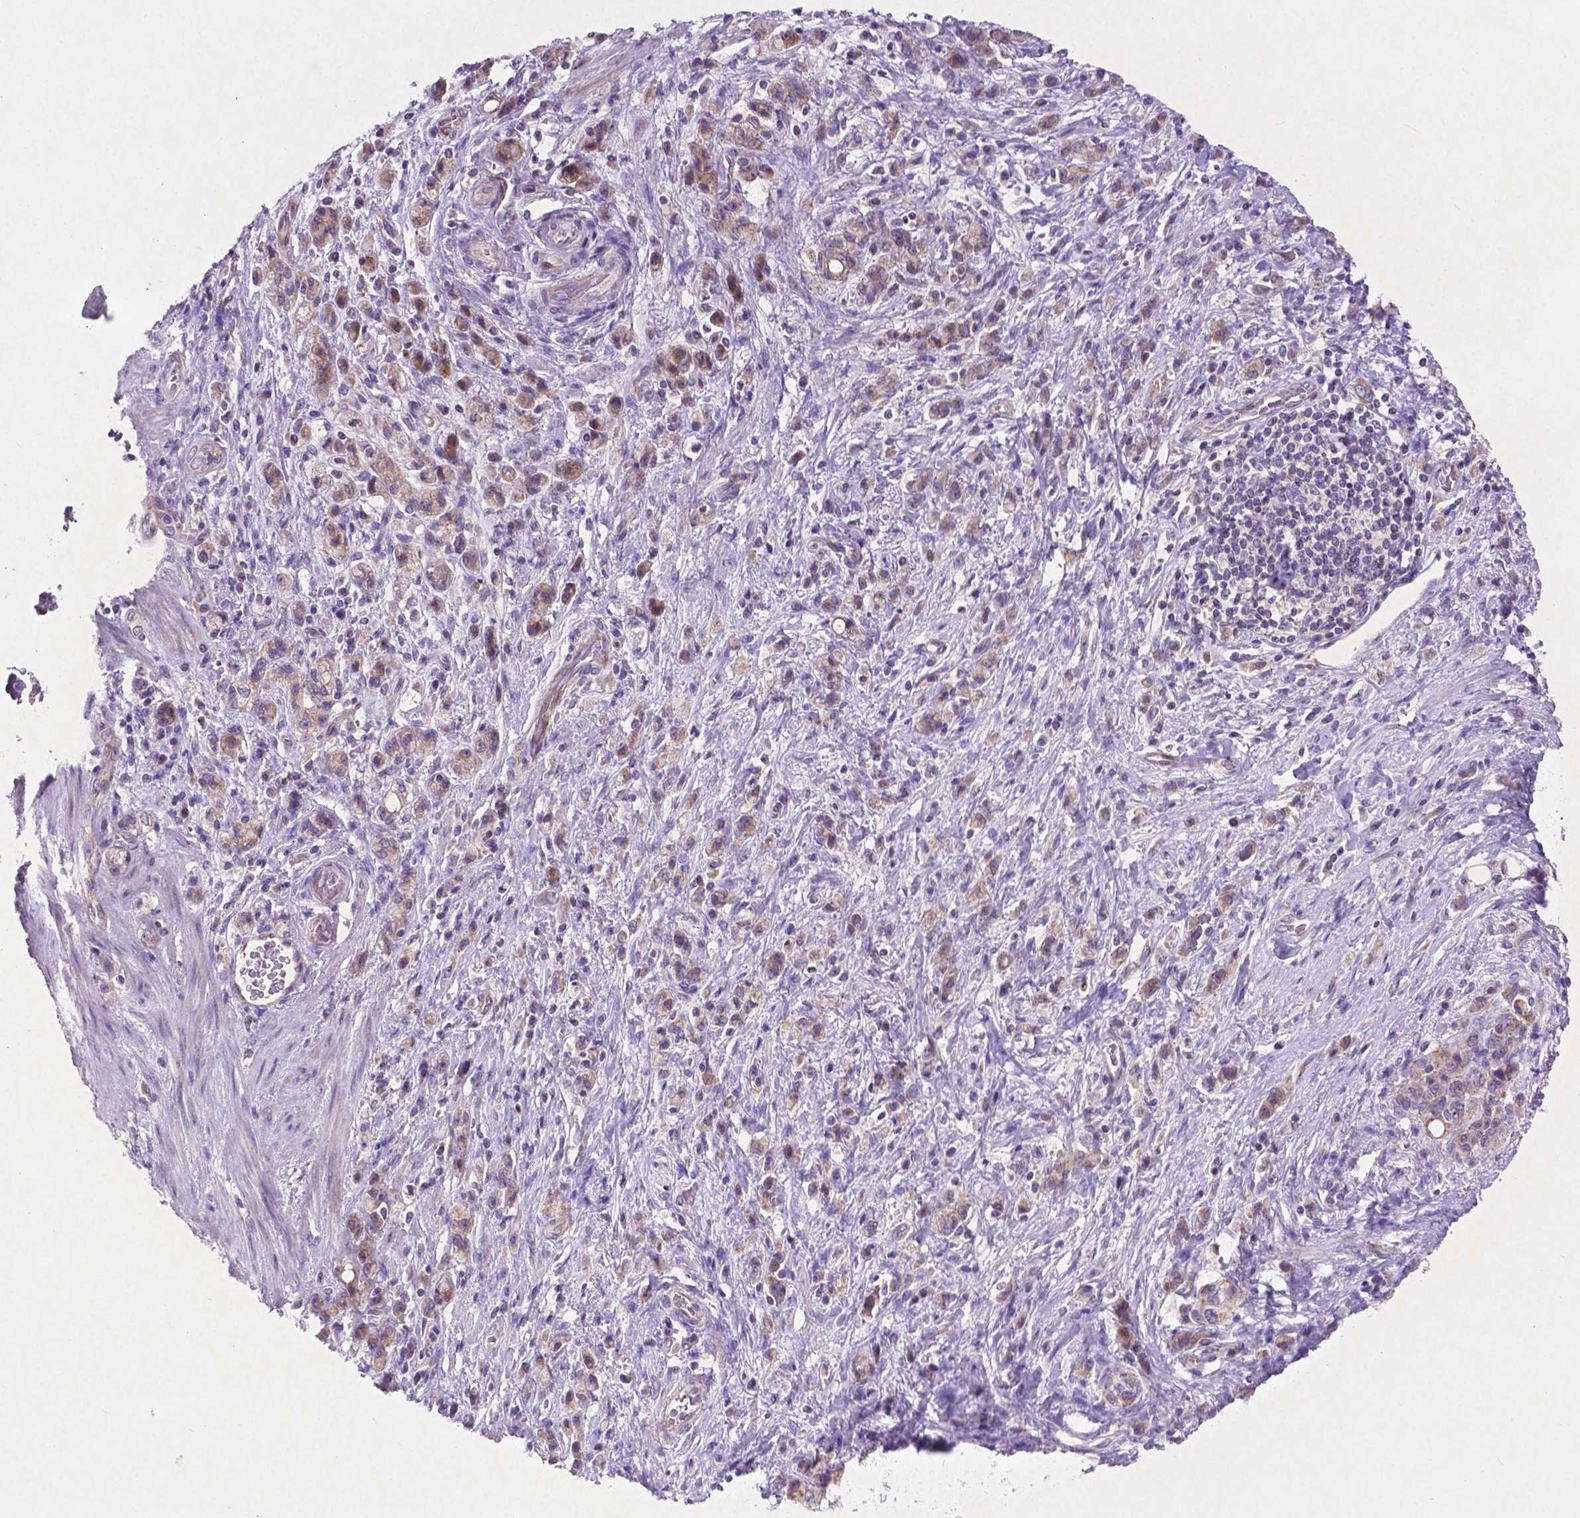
{"staining": {"intensity": "weak", "quantity": ">75%", "location": "cytoplasmic/membranous"}, "tissue": "stomach cancer", "cell_type": "Tumor cells", "image_type": "cancer", "snomed": [{"axis": "morphology", "description": "Adenocarcinoma, NOS"}, {"axis": "topography", "description": "Stomach"}], "caption": "Immunohistochemistry micrograph of neoplastic tissue: human stomach cancer stained using immunohistochemistry exhibits low levels of weak protein expression localized specifically in the cytoplasmic/membranous of tumor cells, appearing as a cytoplasmic/membranous brown color.", "gene": "ATG4D", "patient": {"sex": "male", "age": 77}}